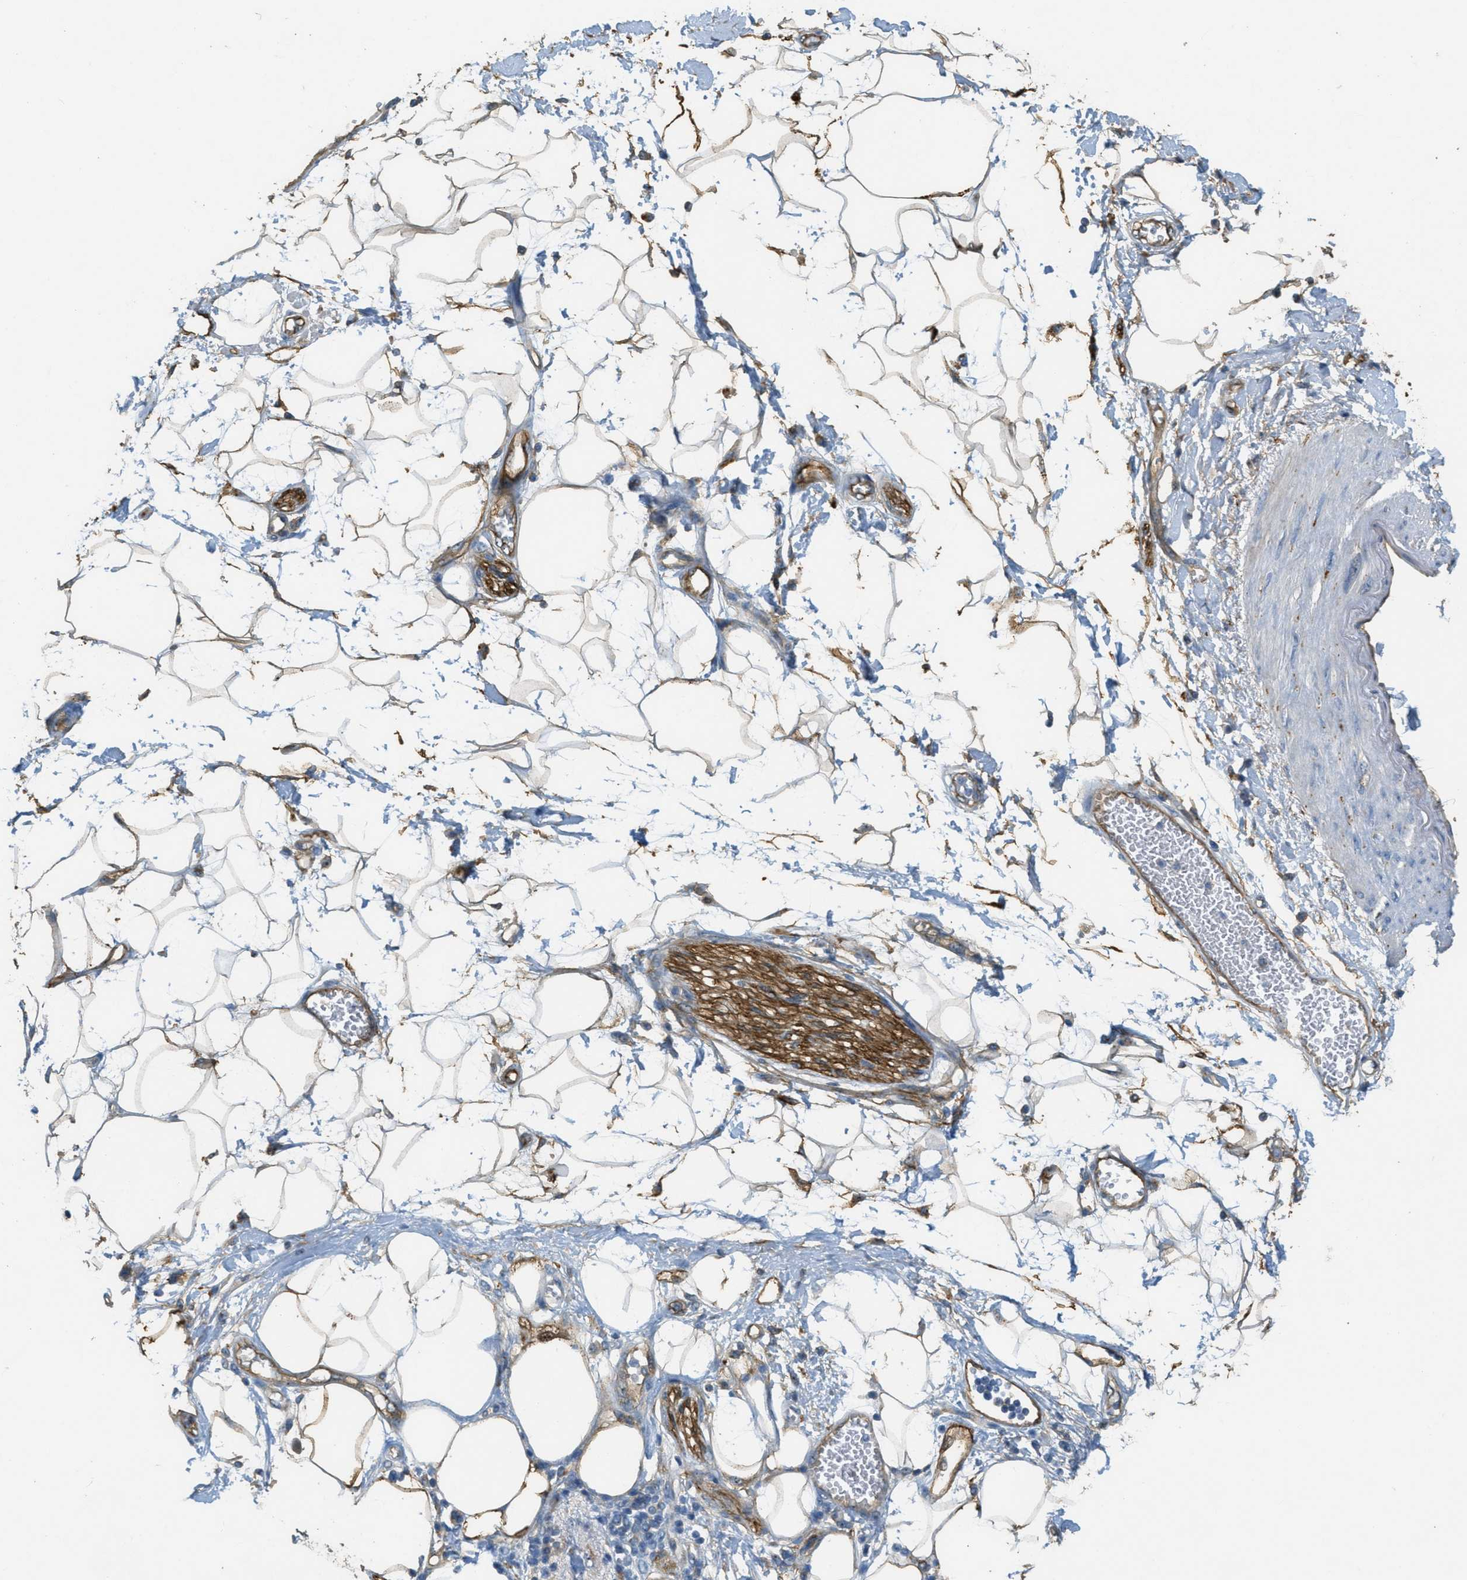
{"staining": {"intensity": "moderate", "quantity": ">75%", "location": "cytoplasmic/membranous"}, "tissue": "adipose tissue", "cell_type": "Adipocytes", "image_type": "normal", "snomed": [{"axis": "morphology", "description": "Normal tissue, NOS"}, {"axis": "morphology", "description": "Adenocarcinoma, NOS"}, {"axis": "topography", "description": "Duodenum"}, {"axis": "topography", "description": "Peripheral nerve tissue"}], "caption": "Immunohistochemical staining of normal adipose tissue reveals >75% levels of moderate cytoplasmic/membranous protein expression in approximately >75% of adipocytes. The staining was performed using DAB to visualize the protein expression in brown, while the nuclei were stained in blue with hematoxylin (Magnification: 20x).", "gene": "OSMR", "patient": {"sex": "female", "age": 60}}